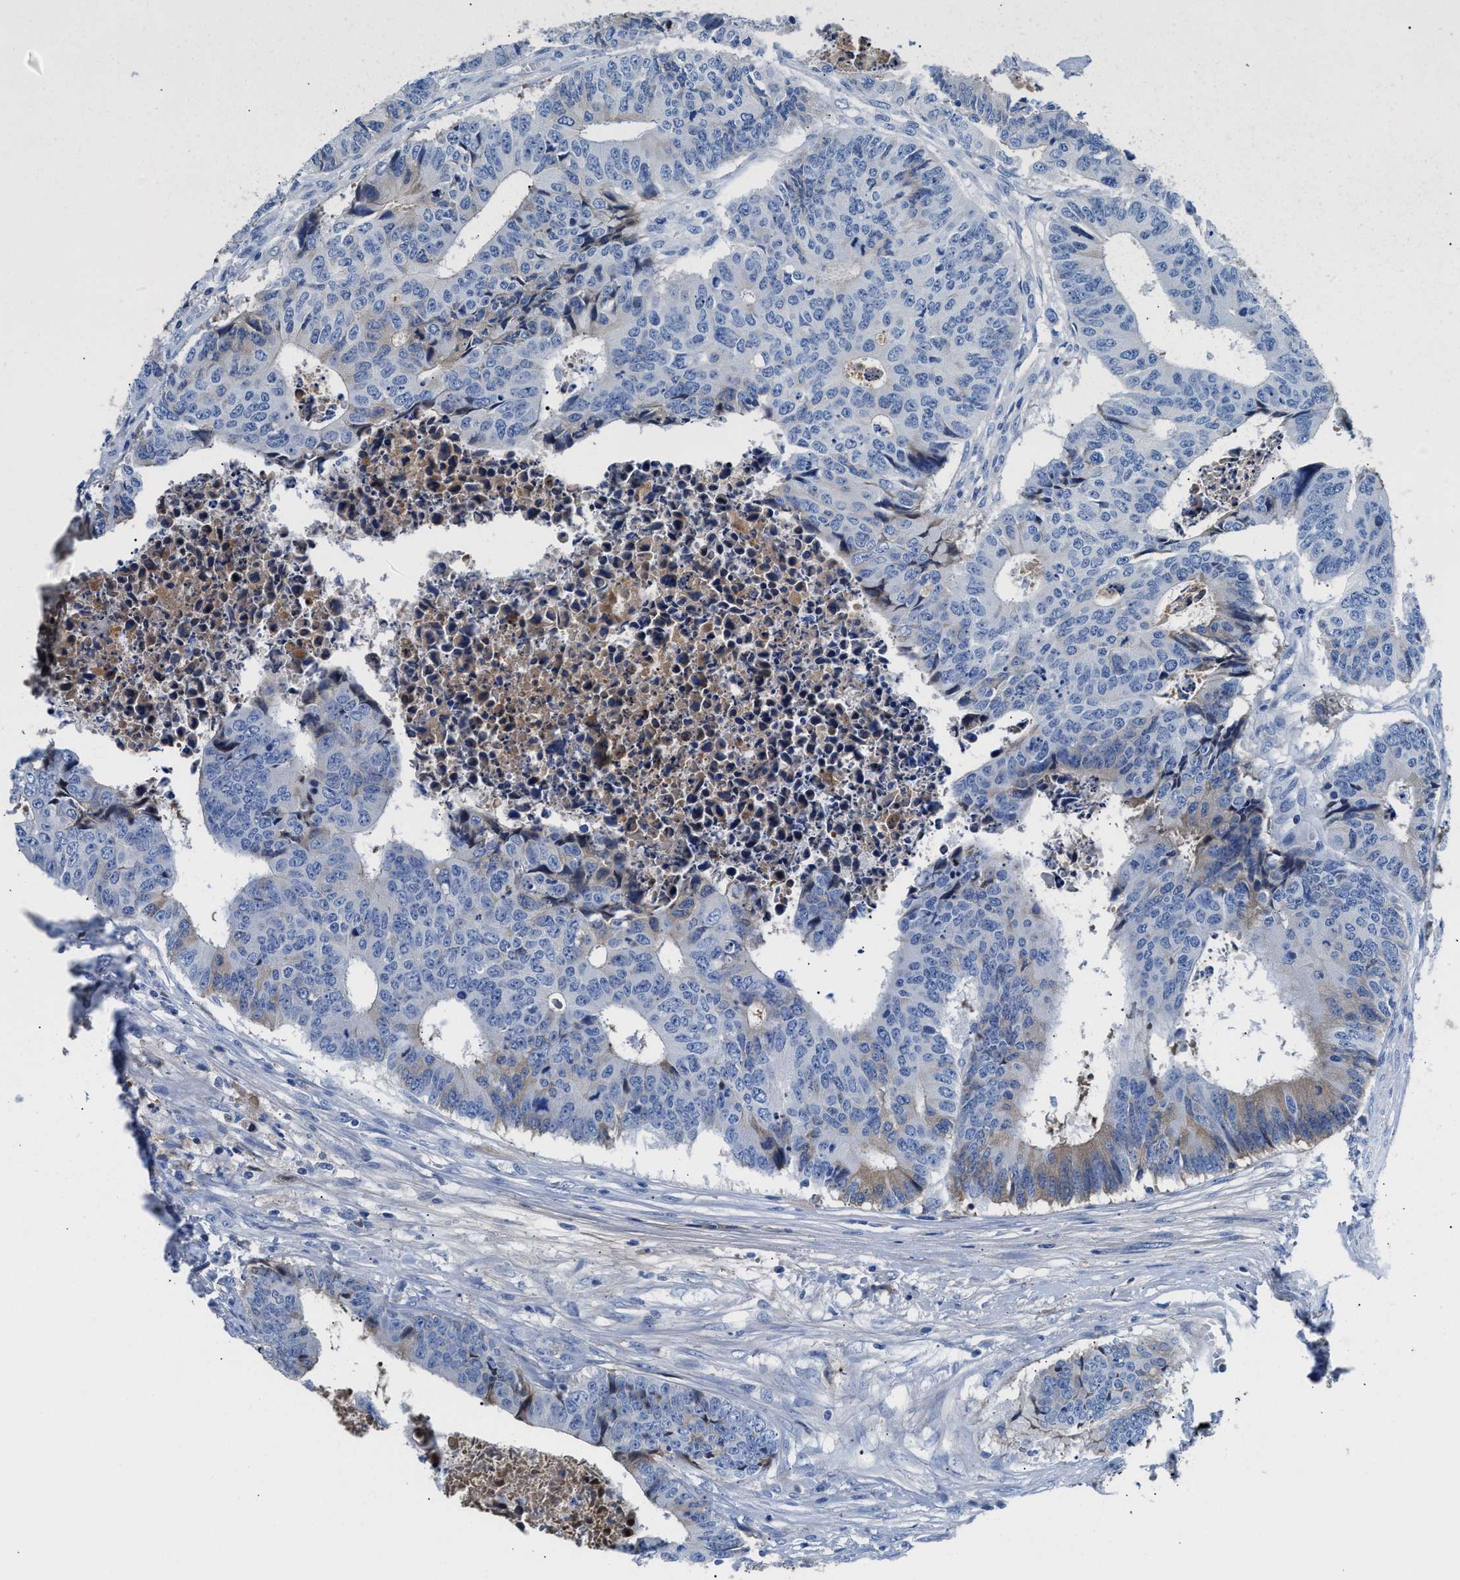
{"staining": {"intensity": "weak", "quantity": "<25%", "location": "cytoplasmic/membranous"}, "tissue": "colorectal cancer", "cell_type": "Tumor cells", "image_type": "cancer", "snomed": [{"axis": "morphology", "description": "Adenocarcinoma, NOS"}, {"axis": "topography", "description": "Rectum"}], "caption": "Tumor cells show no significant protein positivity in colorectal cancer (adenocarcinoma).", "gene": "GC", "patient": {"sex": "male", "age": 84}}